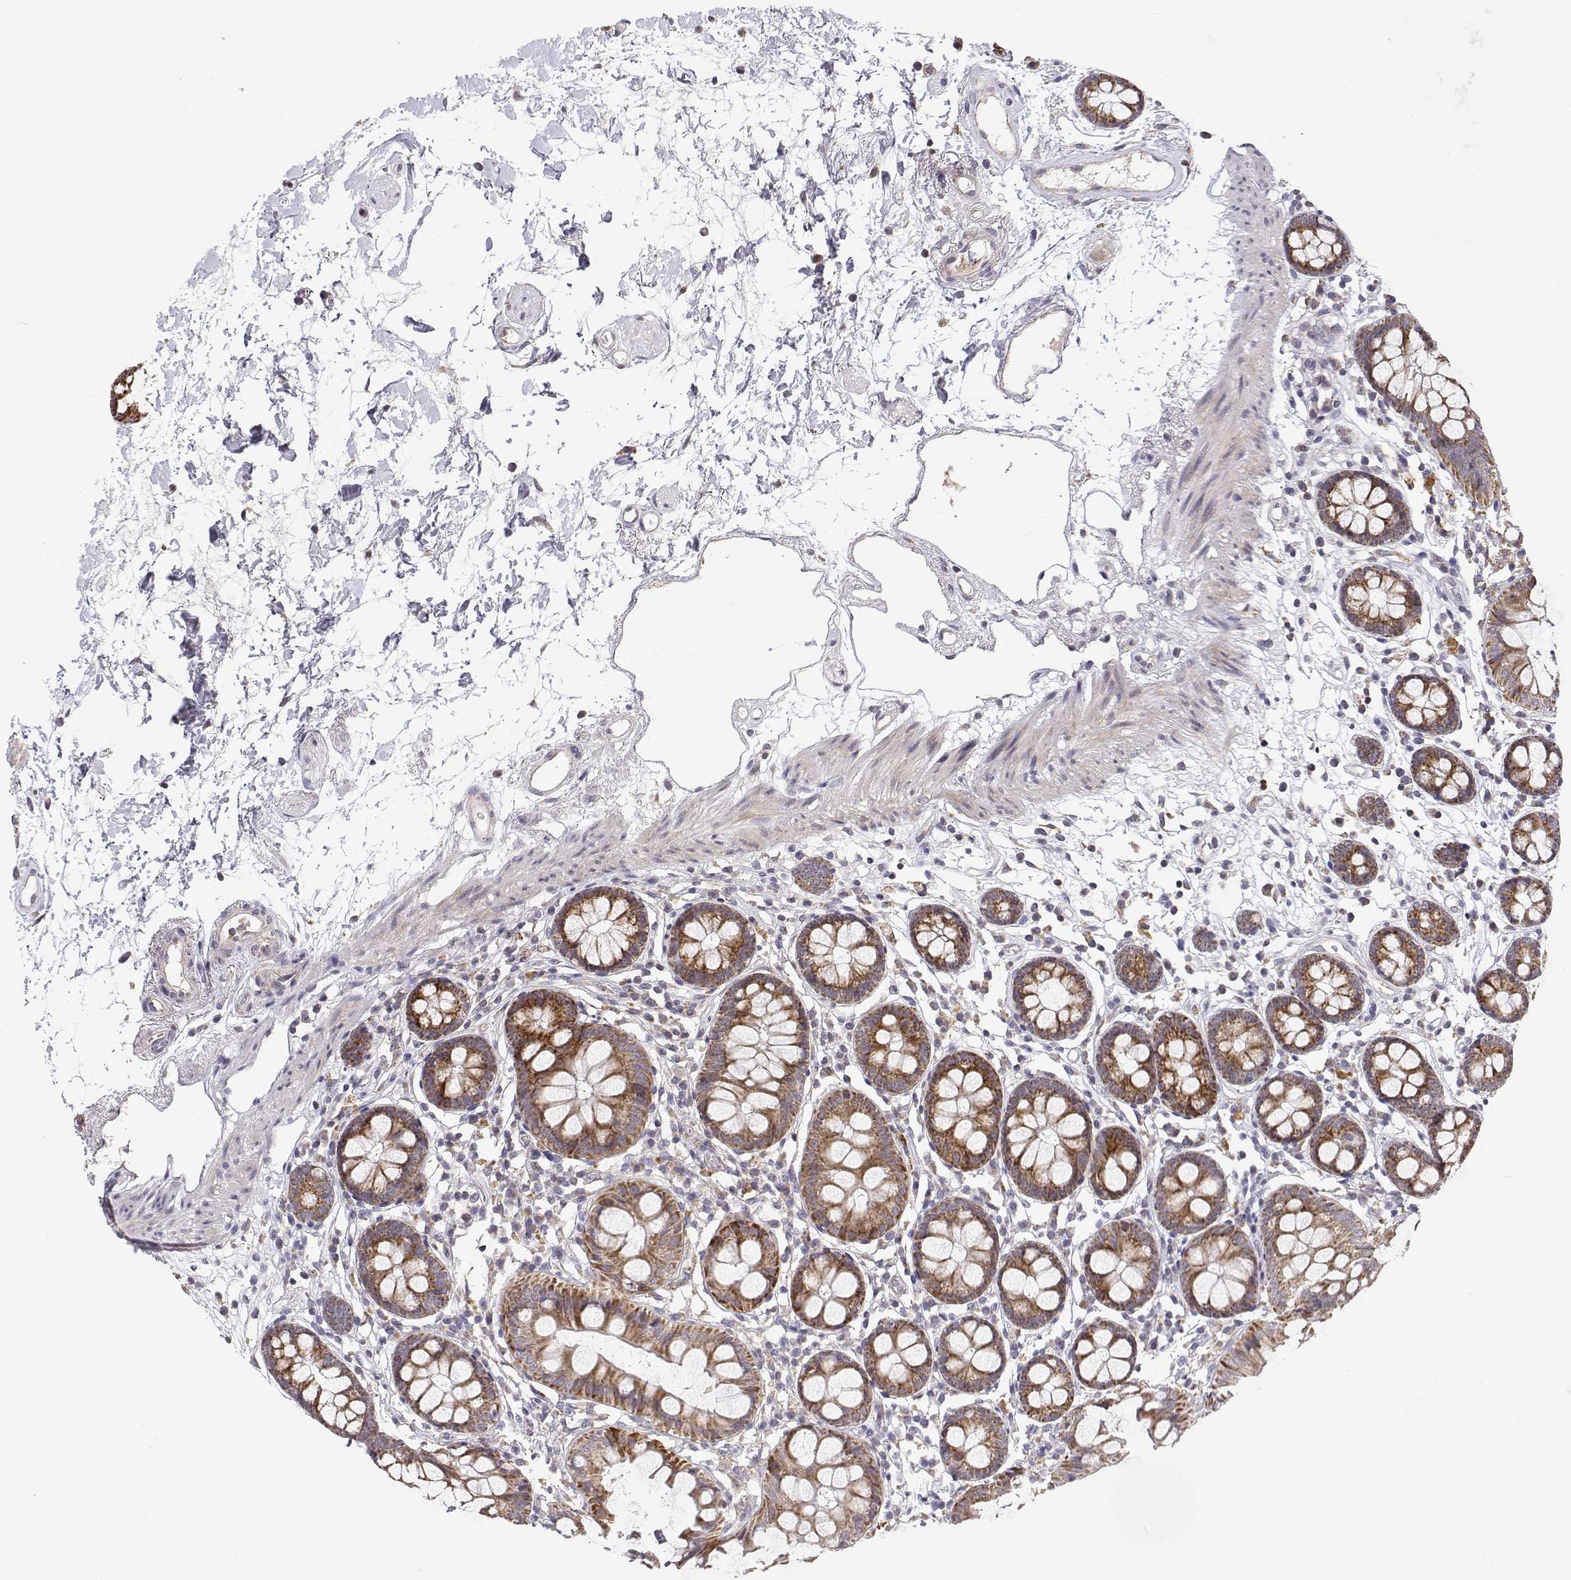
{"staining": {"intensity": "weak", "quantity": "25%-75%", "location": "cytoplasmic/membranous"}, "tissue": "colon", "cell_type": "Endothelial cells", "image_type": "normal", "snomed": [{"axis": "morphology", "description": "Normal tissue, NOS"}, {"axis": "topography", "description": "Colon"}], "caption": "Colon was stained to show a protein in brown. There is low levels of weak cytoplasmic/membranous expression in approximately 25%-75% of endothelial cells. (Brightfield microscopy of DAB IHC at high magnification).", "gene": "MRPL3", "patient": {"sex": "female", "age": 84}}